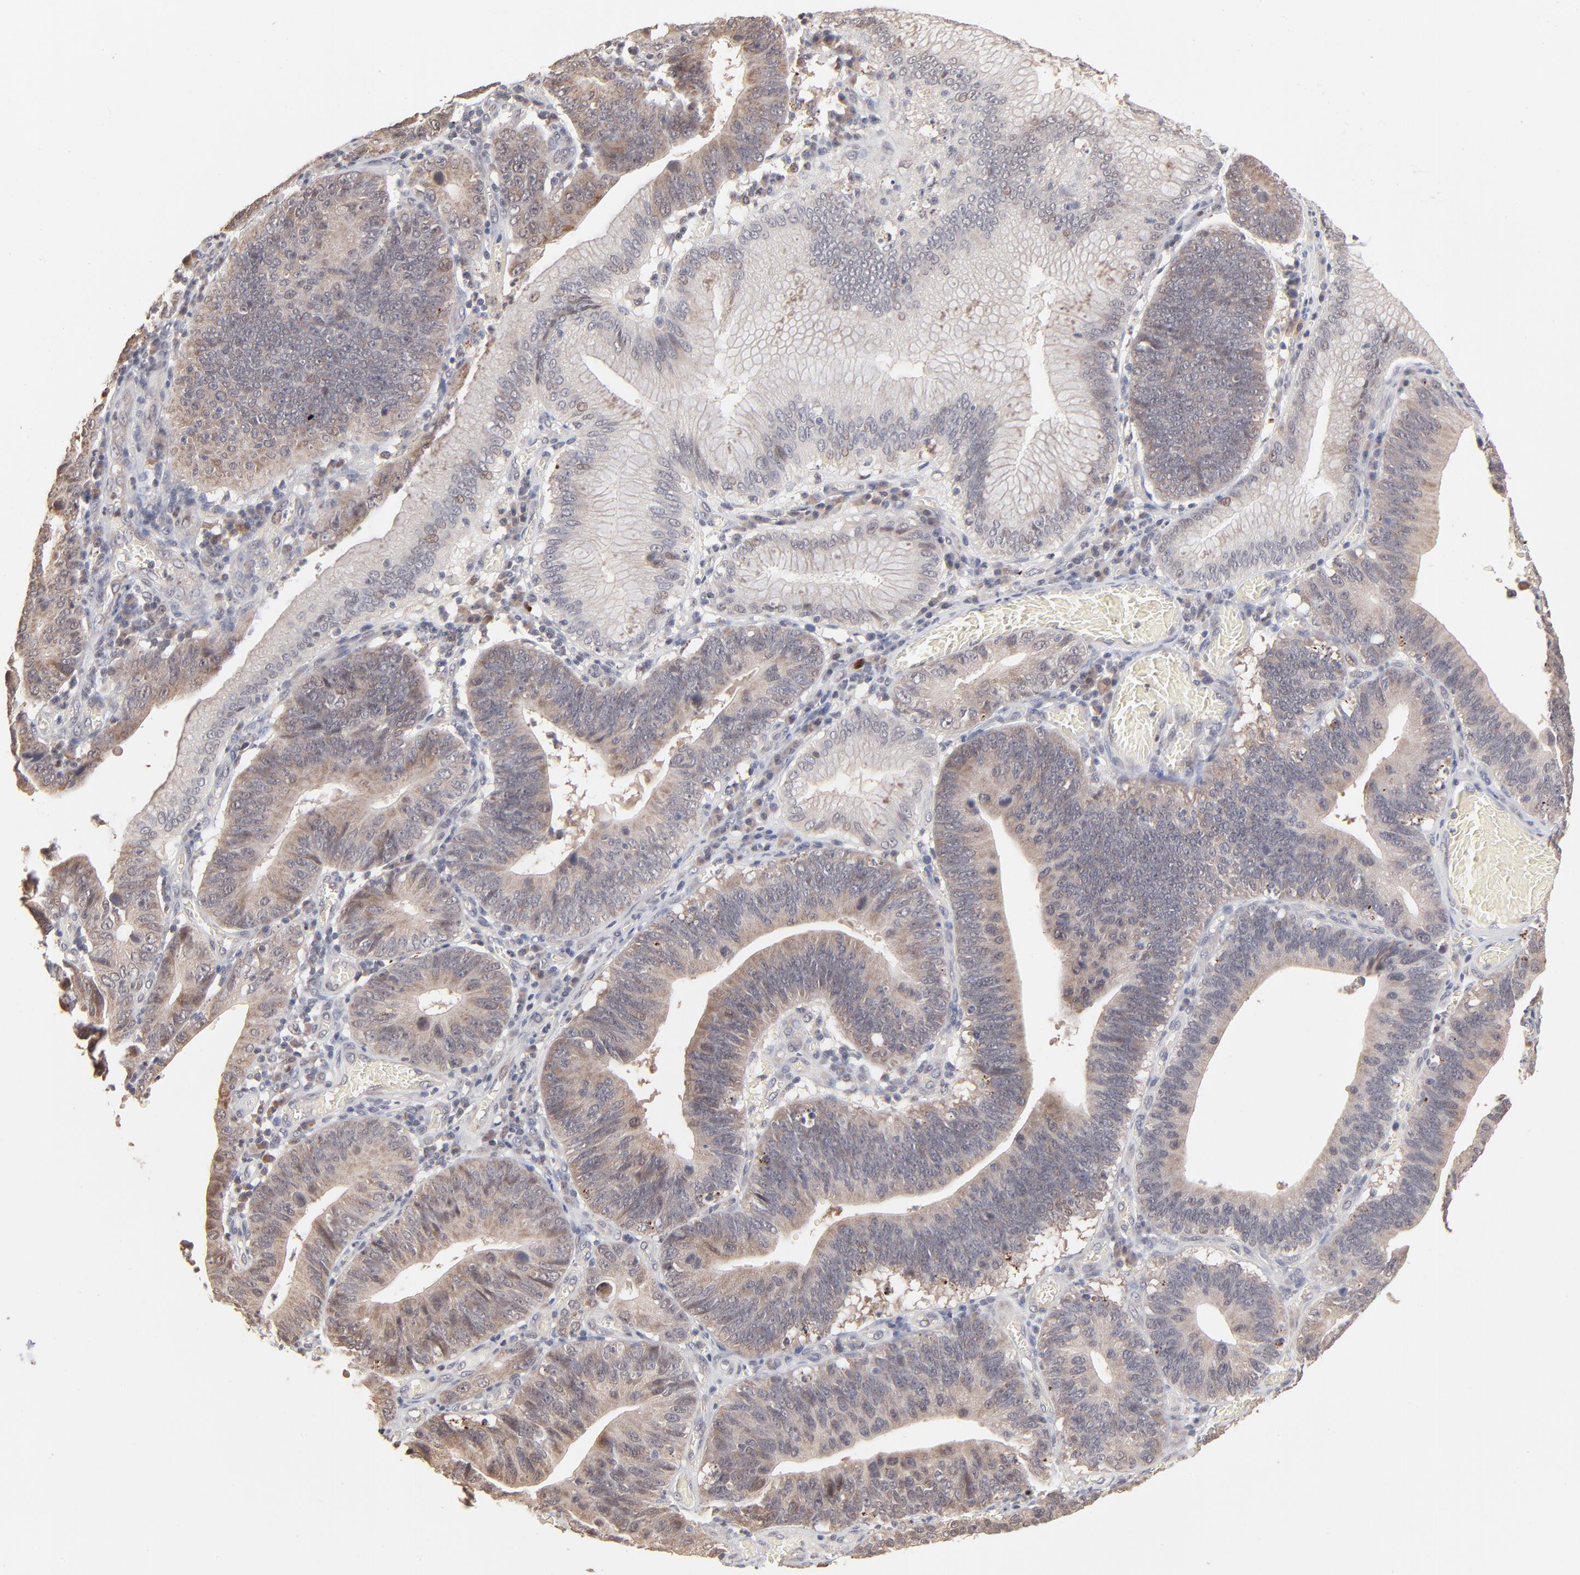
{"staining": {"intensity": "weak", "quantity": ">75%", "location": "cytoplasmic/membranous"}, "tissue": "stomach cancer", "cell_type": "Tumor cells", "image_type": "cancer", "snomed": [{"axis": "morphology", "description": "Adenocarcinoma, NOS"}, {"axis": "topography", "description": "Stomach"}, {"axis": "topography", "description": "Gastric cardia"}], "caption": "Tumor cells display weak cytoplasmic/membranous staining in about >75% of cells in adenocarcinoma (stomach).", "gene": "MSL2", "patient": {"sex": "male", "age": 59}}